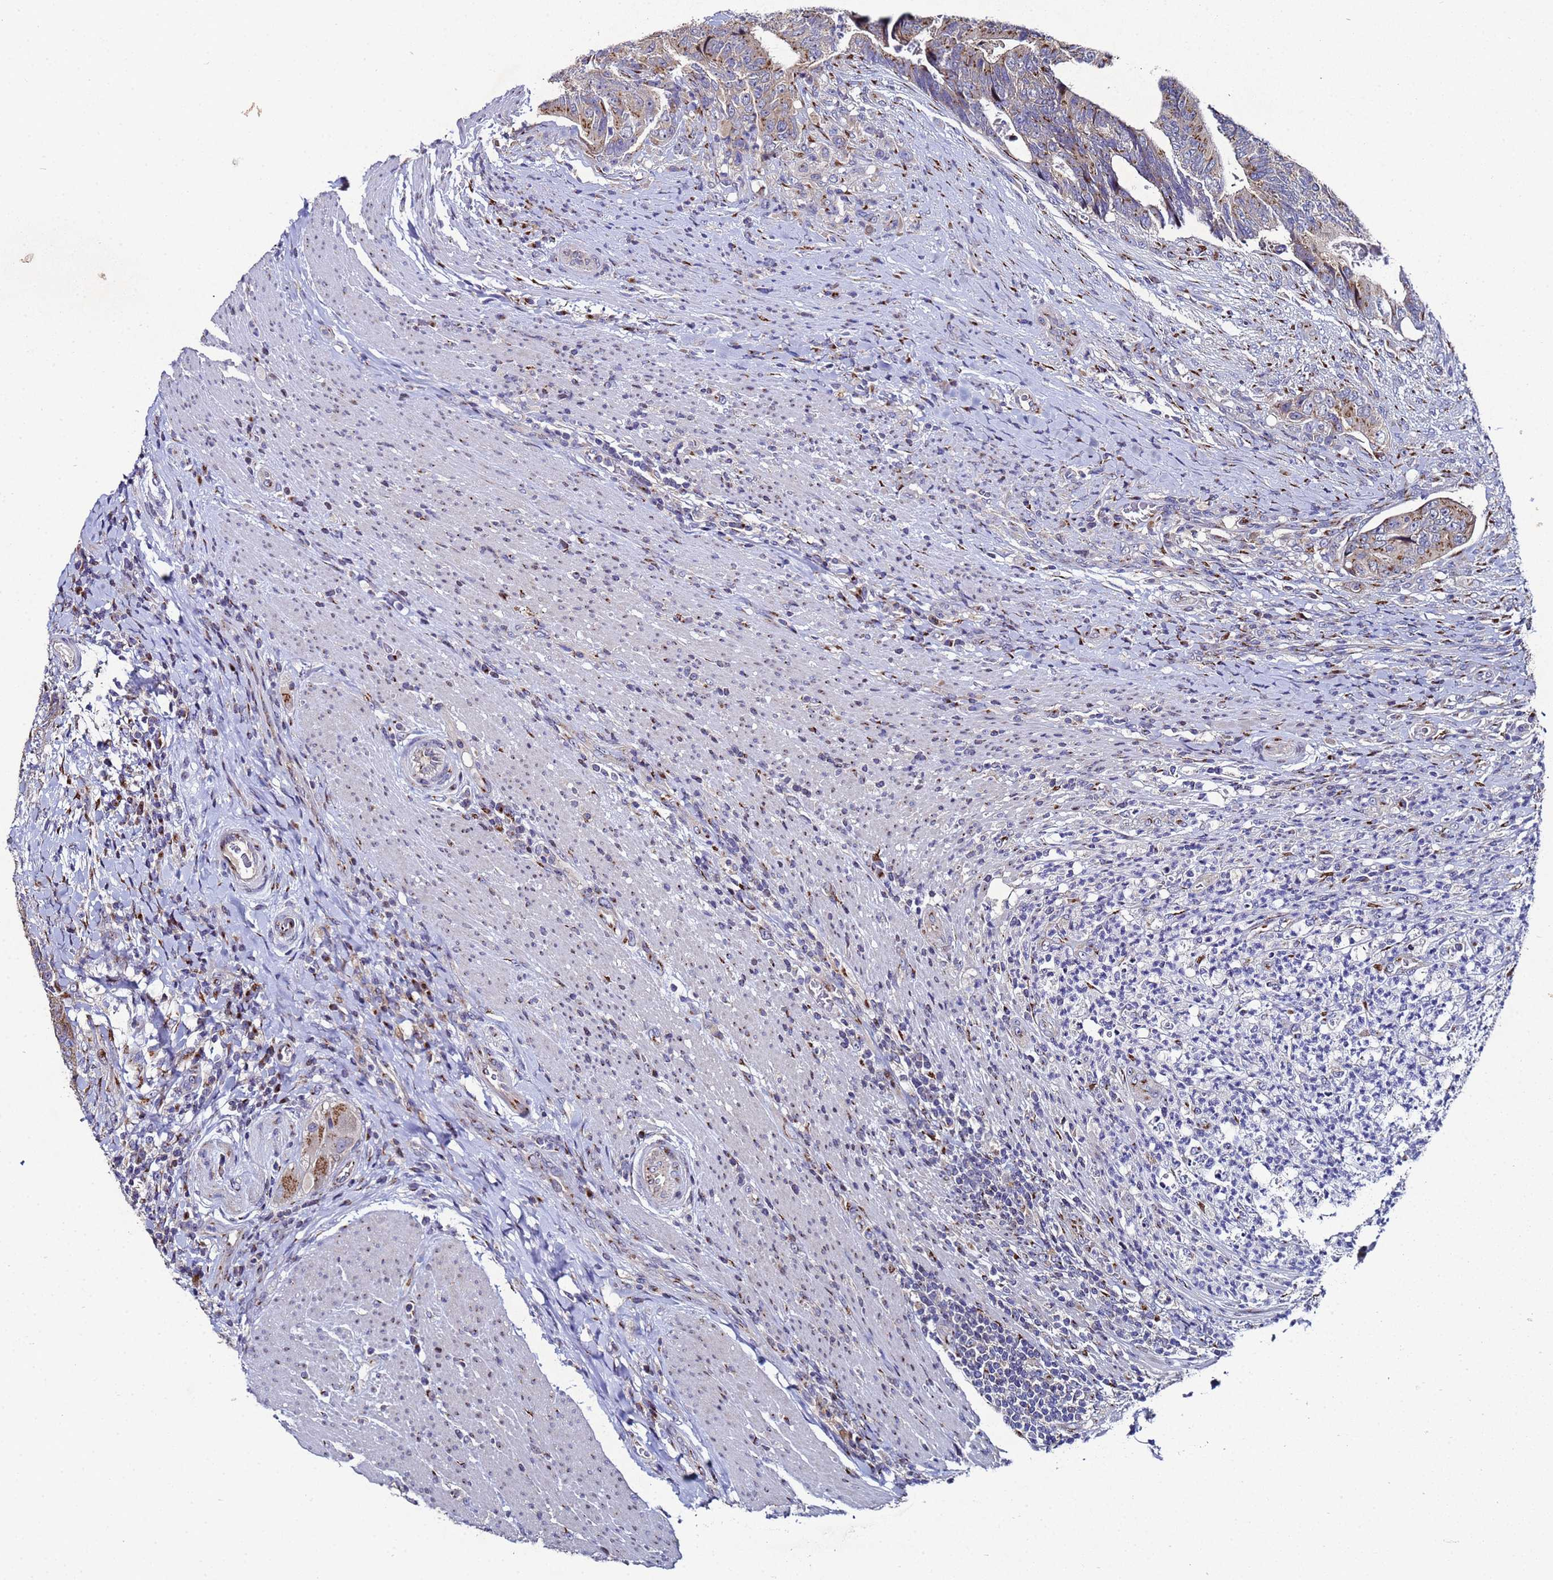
{"staining": {"intensity": "moderate", "quantity": ">75%", "location": "cytoplasmic/membranous"}, "tissue": "colorectal cancer", "cell_type": "Tumor cells", "image_type": "cancer", "snomed": [{"axis": "morphology", "description": "Adenocarcinoma, NOS"}, {"axis": "topography", "description": "Colon"}], "caption": "Moderate cytoplasmic/membranous staining is present in approximately >75% of tumor cells in adenocarcinoma (colorectal). (Stains: DAB (3,3'-diaminobenzidine) in brown, nuclei in blue, Microscopy: brightfield microscopy at high magnification).", "gene": "NSUN6", "patient": {"sex": "female", "age": 67}}